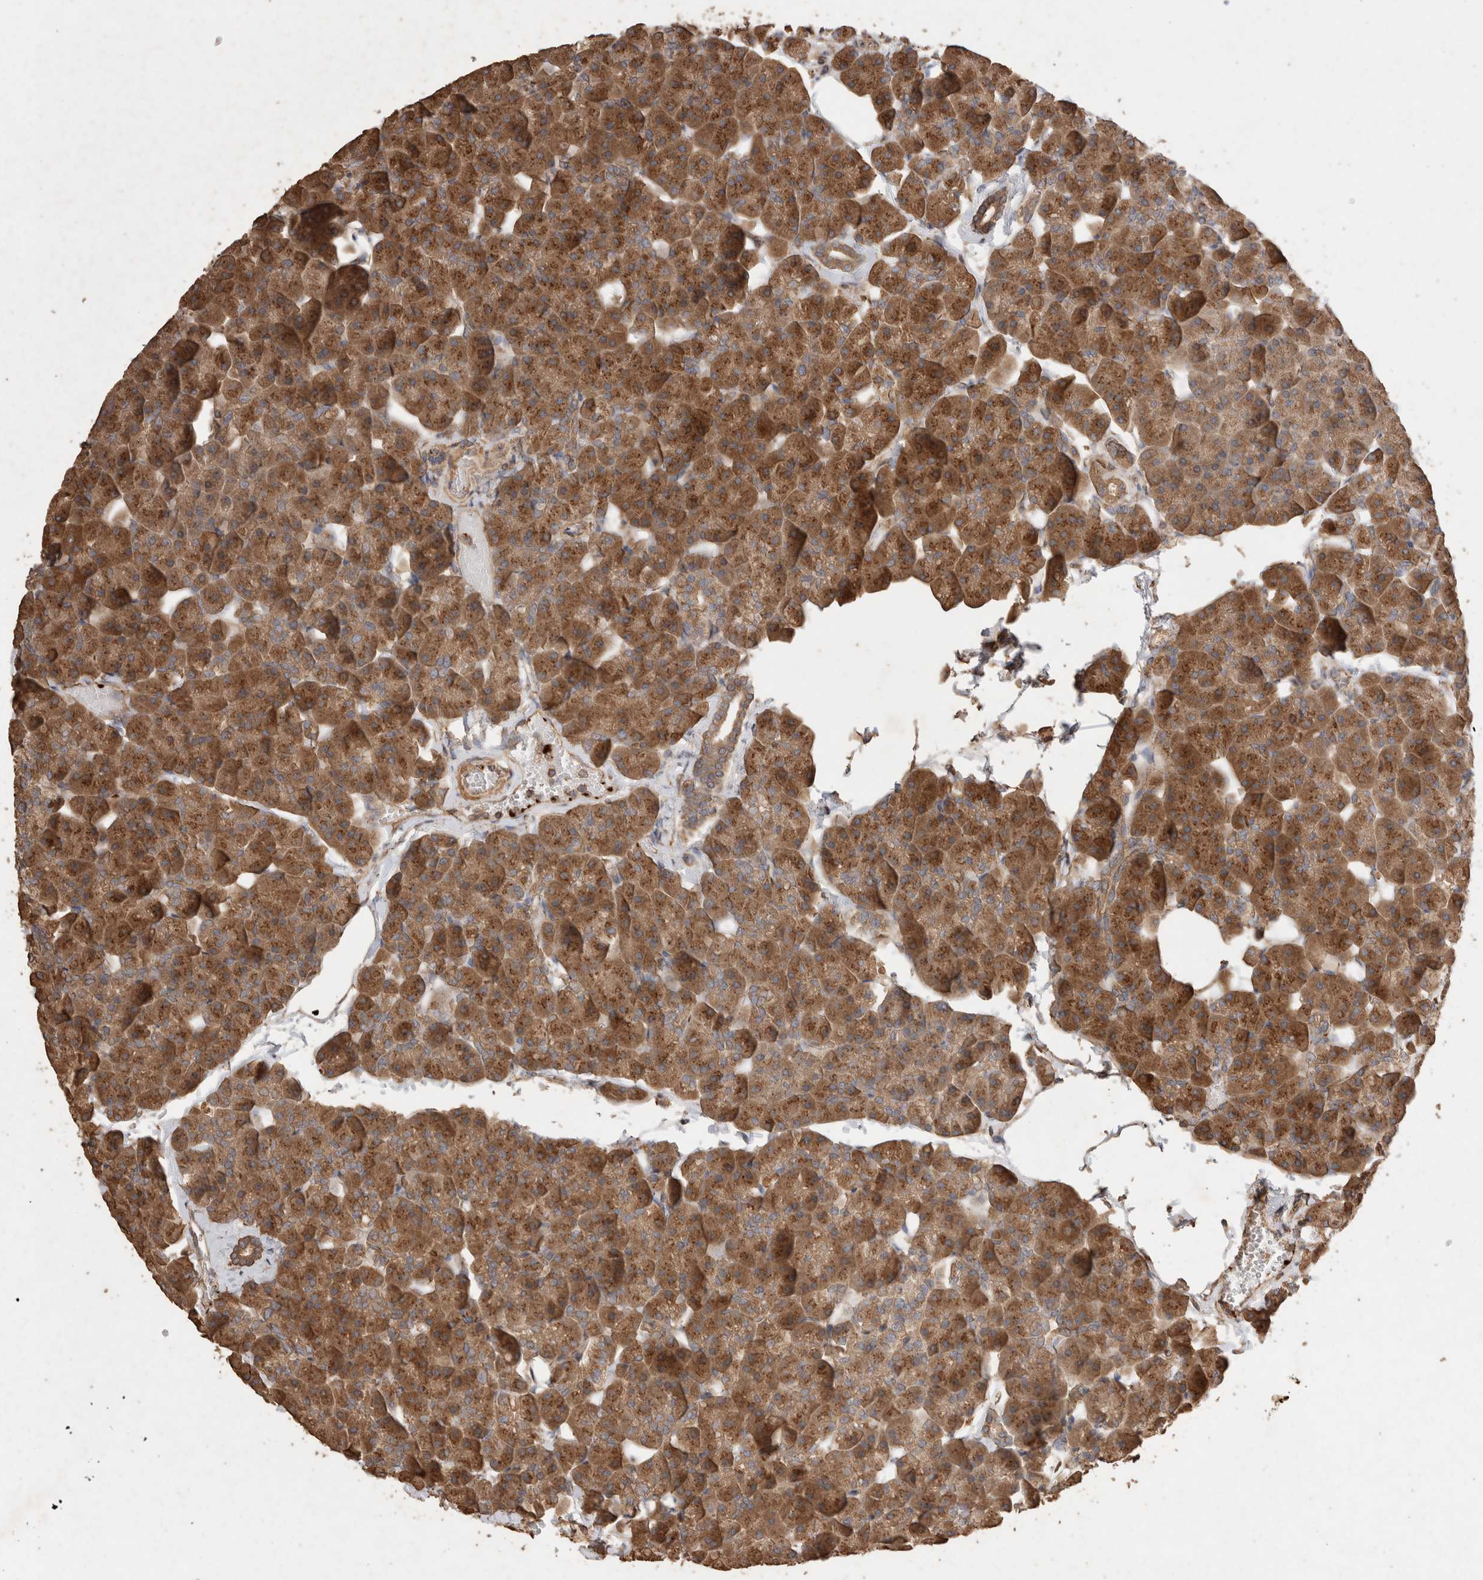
{"staining": {"intensity": "moderate", "quantity": ">75%", "location": "cytoplasmic/membranous"}, "tissue": "pancreas", "cell_type": "Exocrine glandular cells", "image_type": "normal", "snomed": [{"axis": "morphology", "description": "Normal tissue, NOS"}, {"axis": "topography", "description": "Pancreas"}], "caption": "Brown immunohistochemical staining in normal pancreas displays moderate cytoplasmic/membranous positivity in about >75% of exocrine glandular cells. (DAB (3,3'-diaminobenzidine) IHC with brightfield microscopy, high magnification).", "gene": "SNX31", "patient": {"sex": "male", "age": 35}}